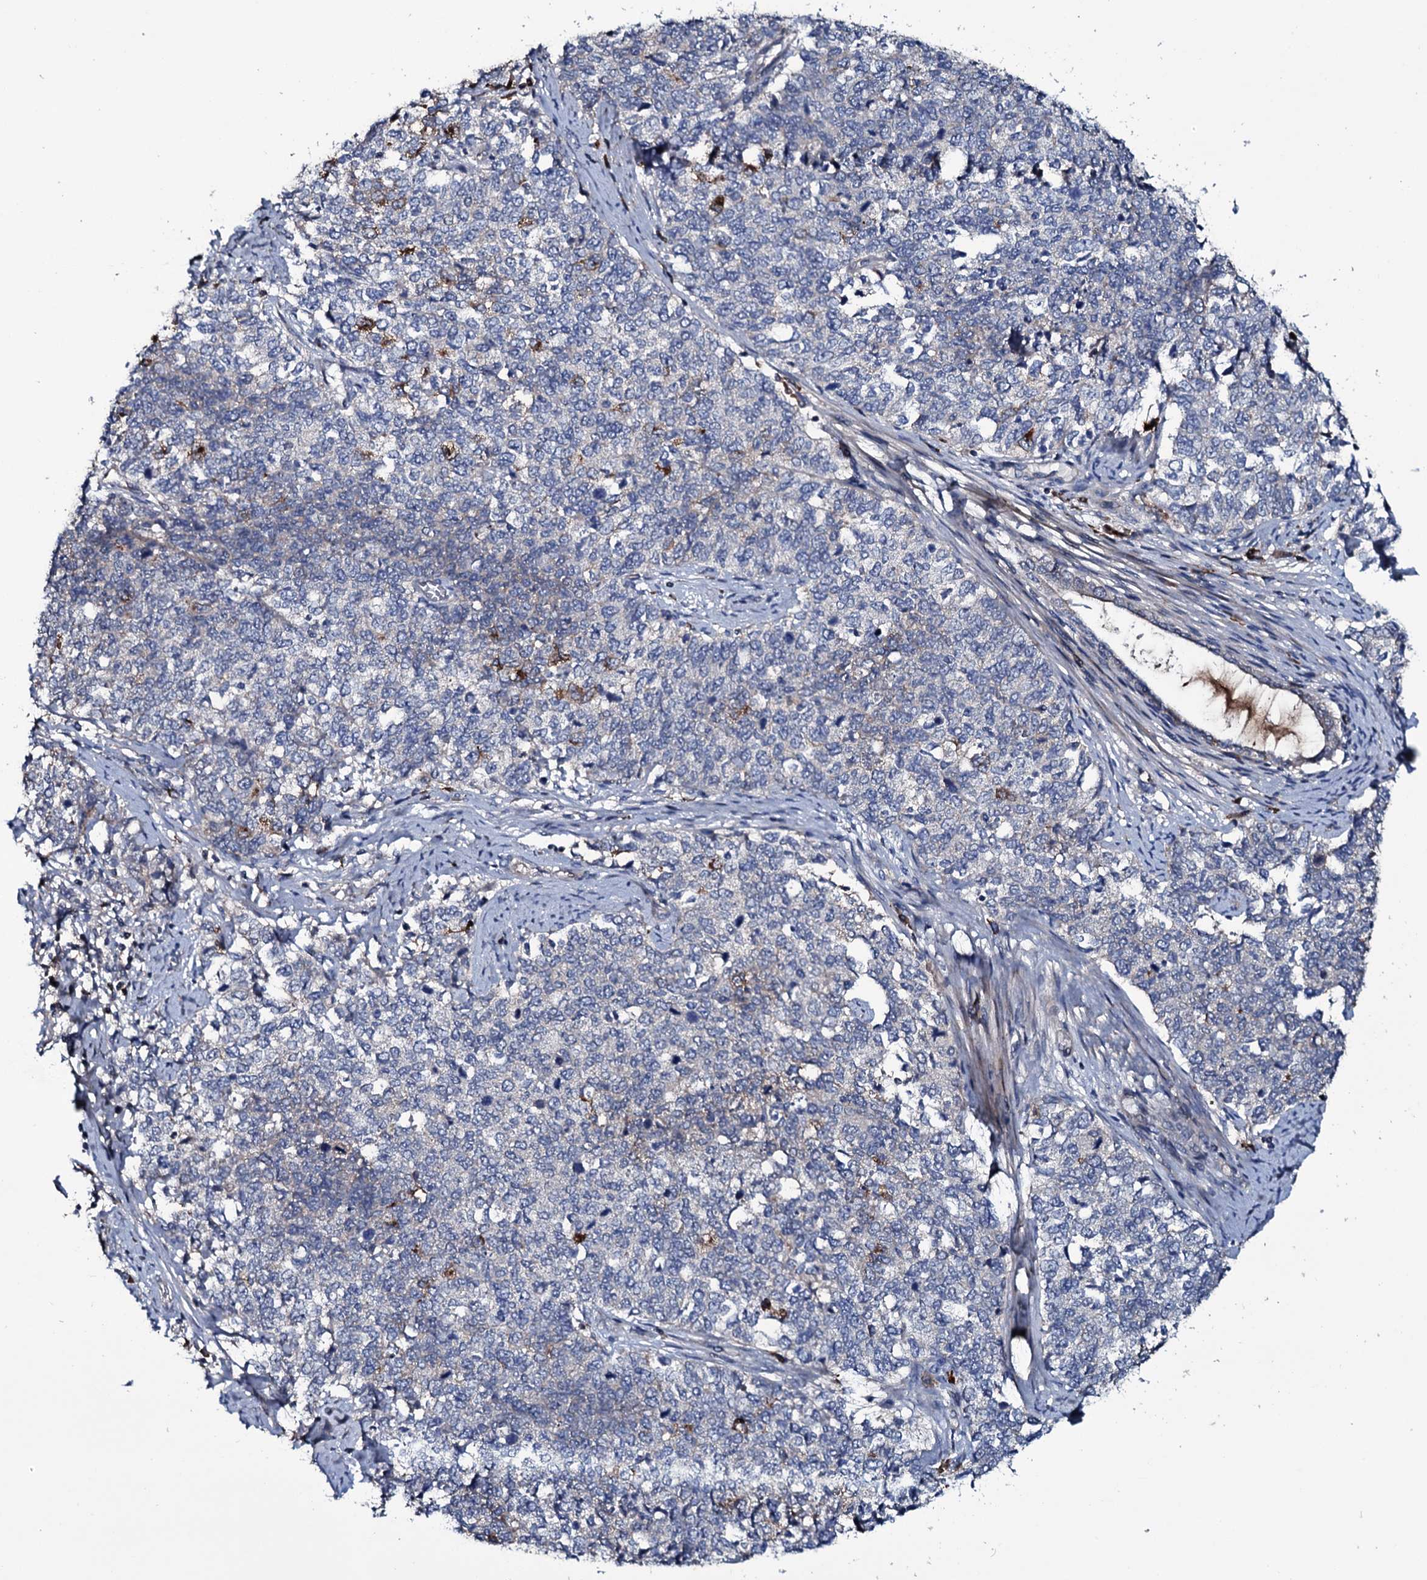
{"staining": {"intensity": "weak", "quantity": "<25%", "location": "cytoplasmic/membranous"}, "tissue": "cervical cancer", "cell_type": "Tumor cells", "image_type": "cancer", "snomed": [{"axis": "morphology", "description": "Squamous cell carcinoma, NOS"}, {"axis": "topography", "description": "Cervix"}], "caption": "IHC histopathology image of cervical cancer stained for a protein (brown), which demonstrates no expression in tumor cells.", "gene": "LYG2", "patient": {"sex": "female", "age": 63}}